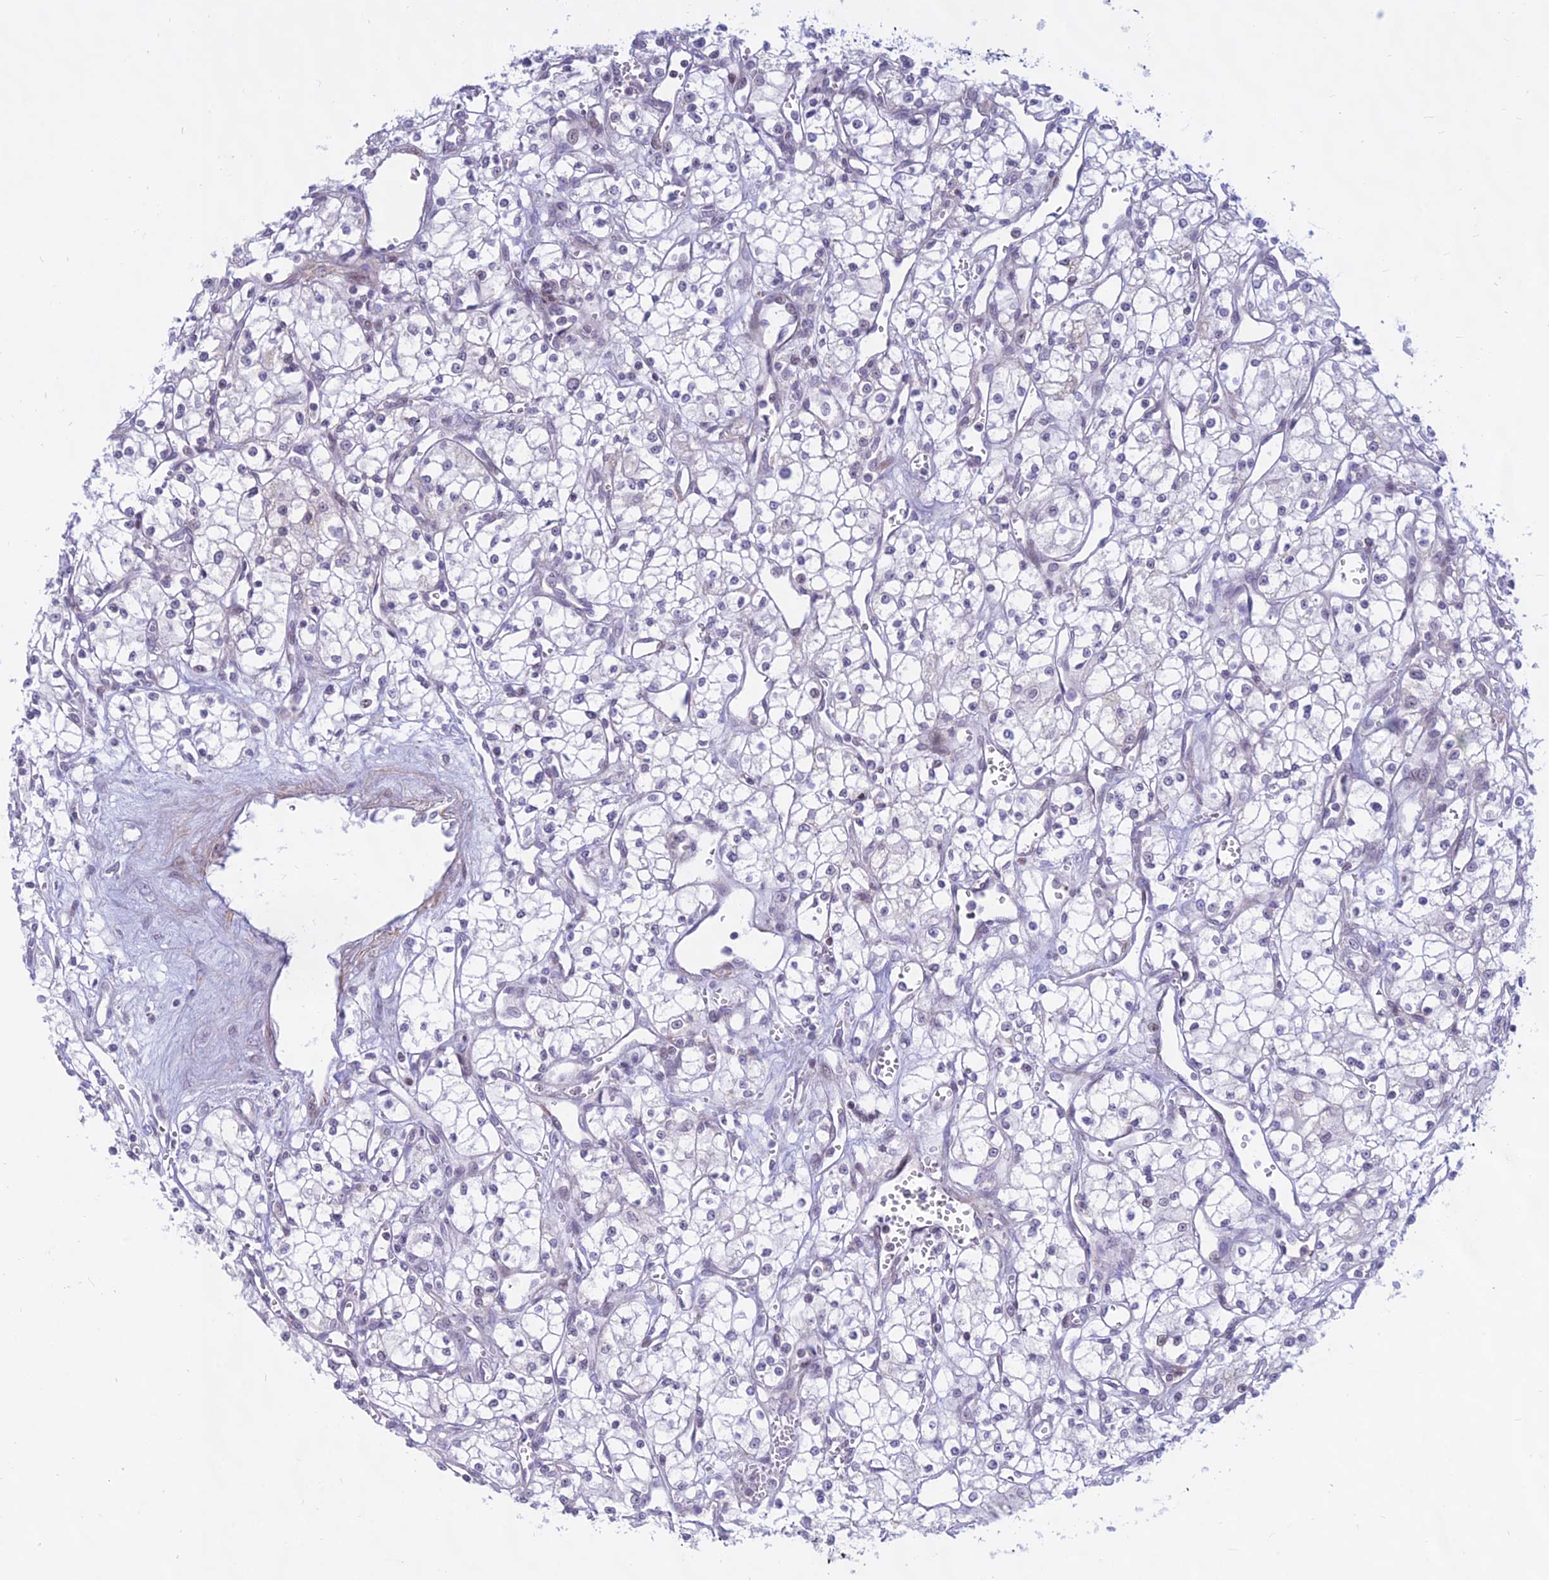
{"staining": {"intensity": "negative", "quantity": "none", "location": "none"}, "tissue": "renal cancer", "cell_type": "Tumor cells", "image_type": "cancer", "snomed": [{"axis": "morphology", "description": "Adenocarcinoma, NOS"}, {"axis": "topography", "description": "Kidney"}], "caption": "High power microscopy histopathology image of an IHC histopathology image of renal cancer (adenocarcinoma), revealing no significant positivity in tumor cells.", "gene": "KRR1", "patient": {"sex": "male", "age": 59}}